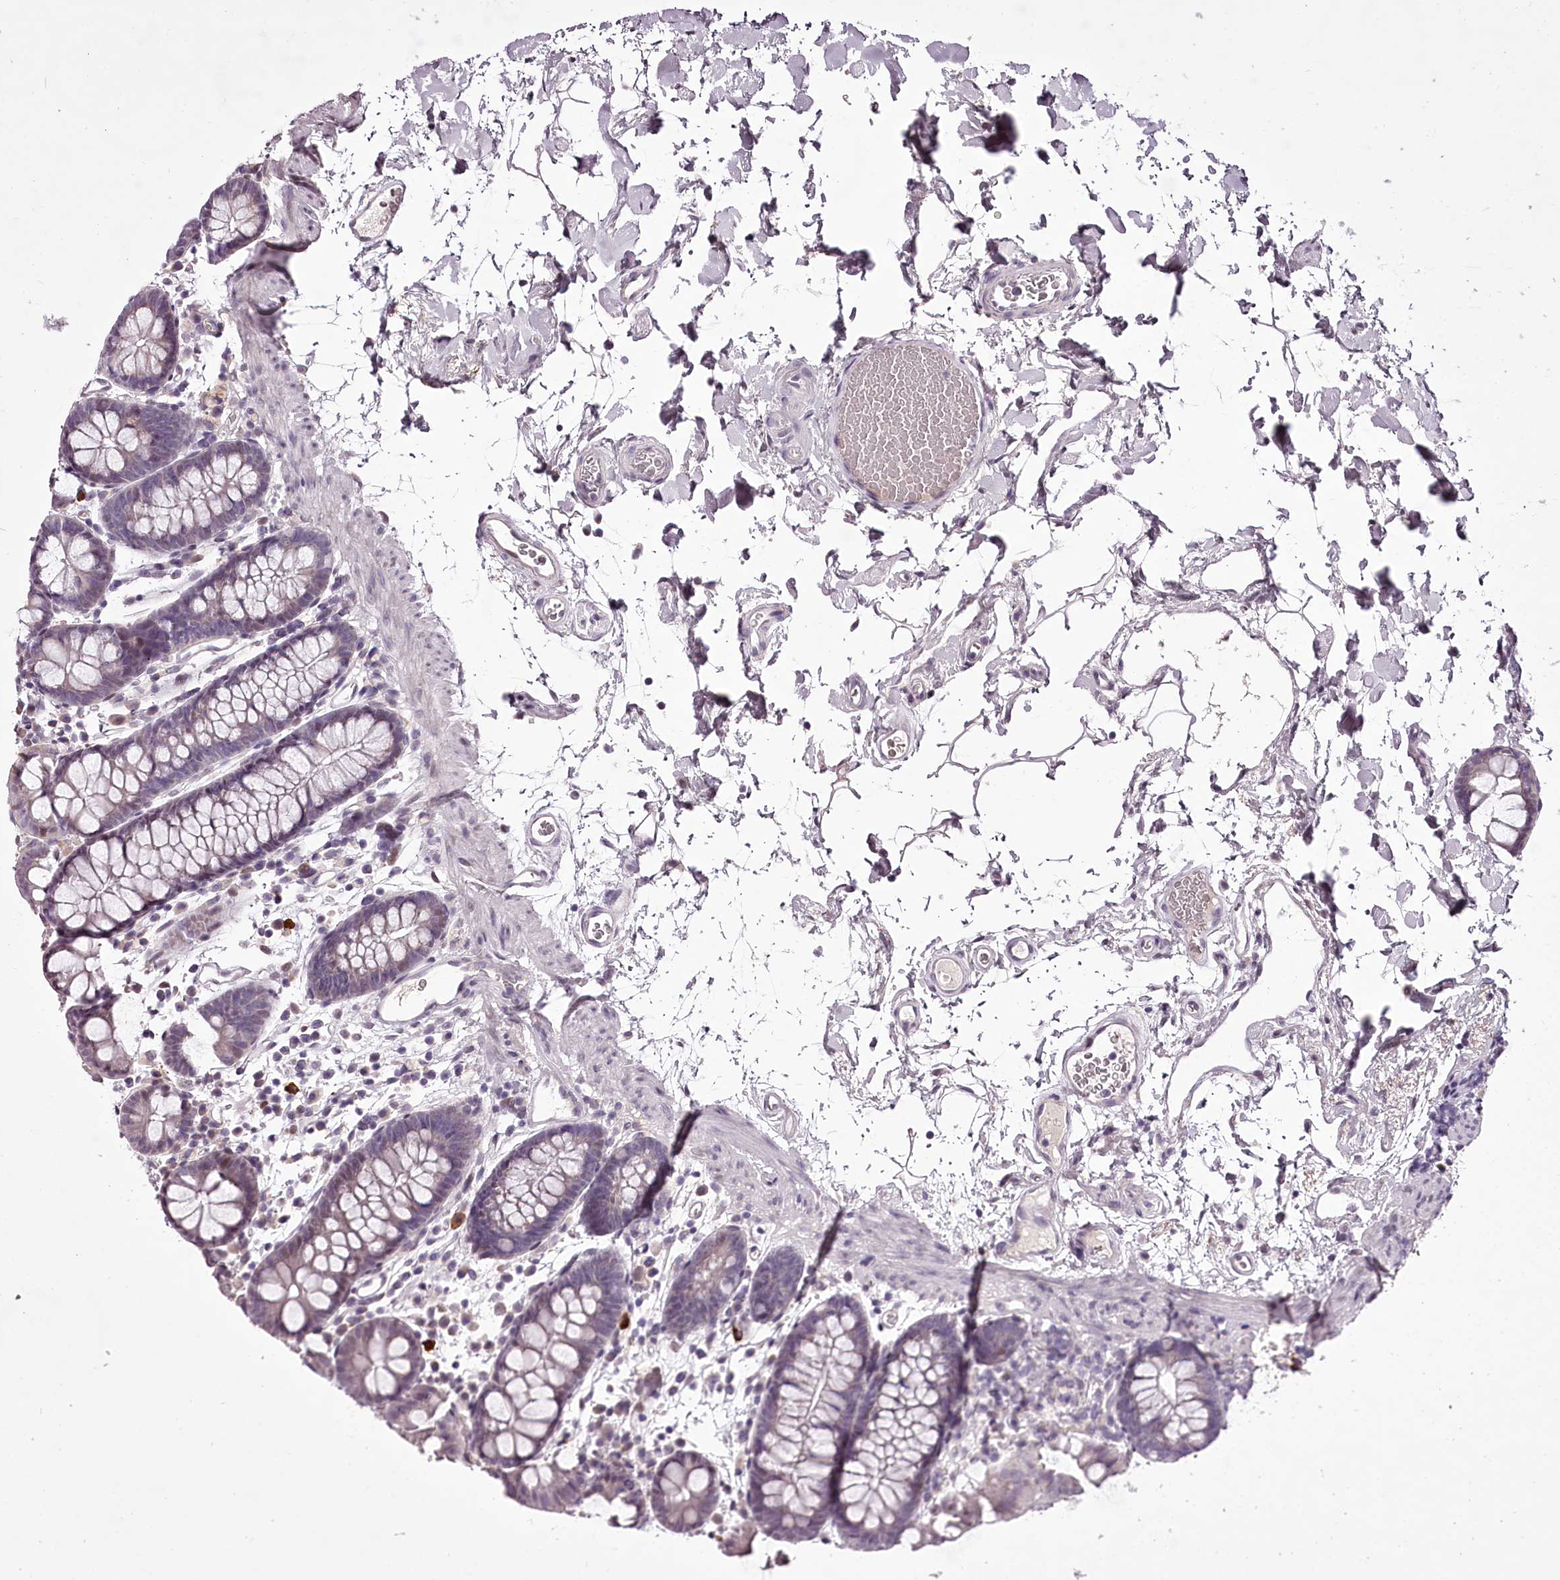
{"staining": {"intensity": "negative", "quantity": "none", "location": "none"}, "tissue": "colon", "cell_type": "Endothelial cells", "image_type": "normal", "snomed": [{"axis": "morphology", "description": "Normal tissue, NOS"}, {"axis": "topography", "description": "Colon"}], "caption": "High power microscopy micrograph of an immunohistochemistry photomicrograph of normal colon, revealing no significant staining in endothelial cells.", "gene": "C1orf56", "patient": {"sex": "male", "age": 75}}